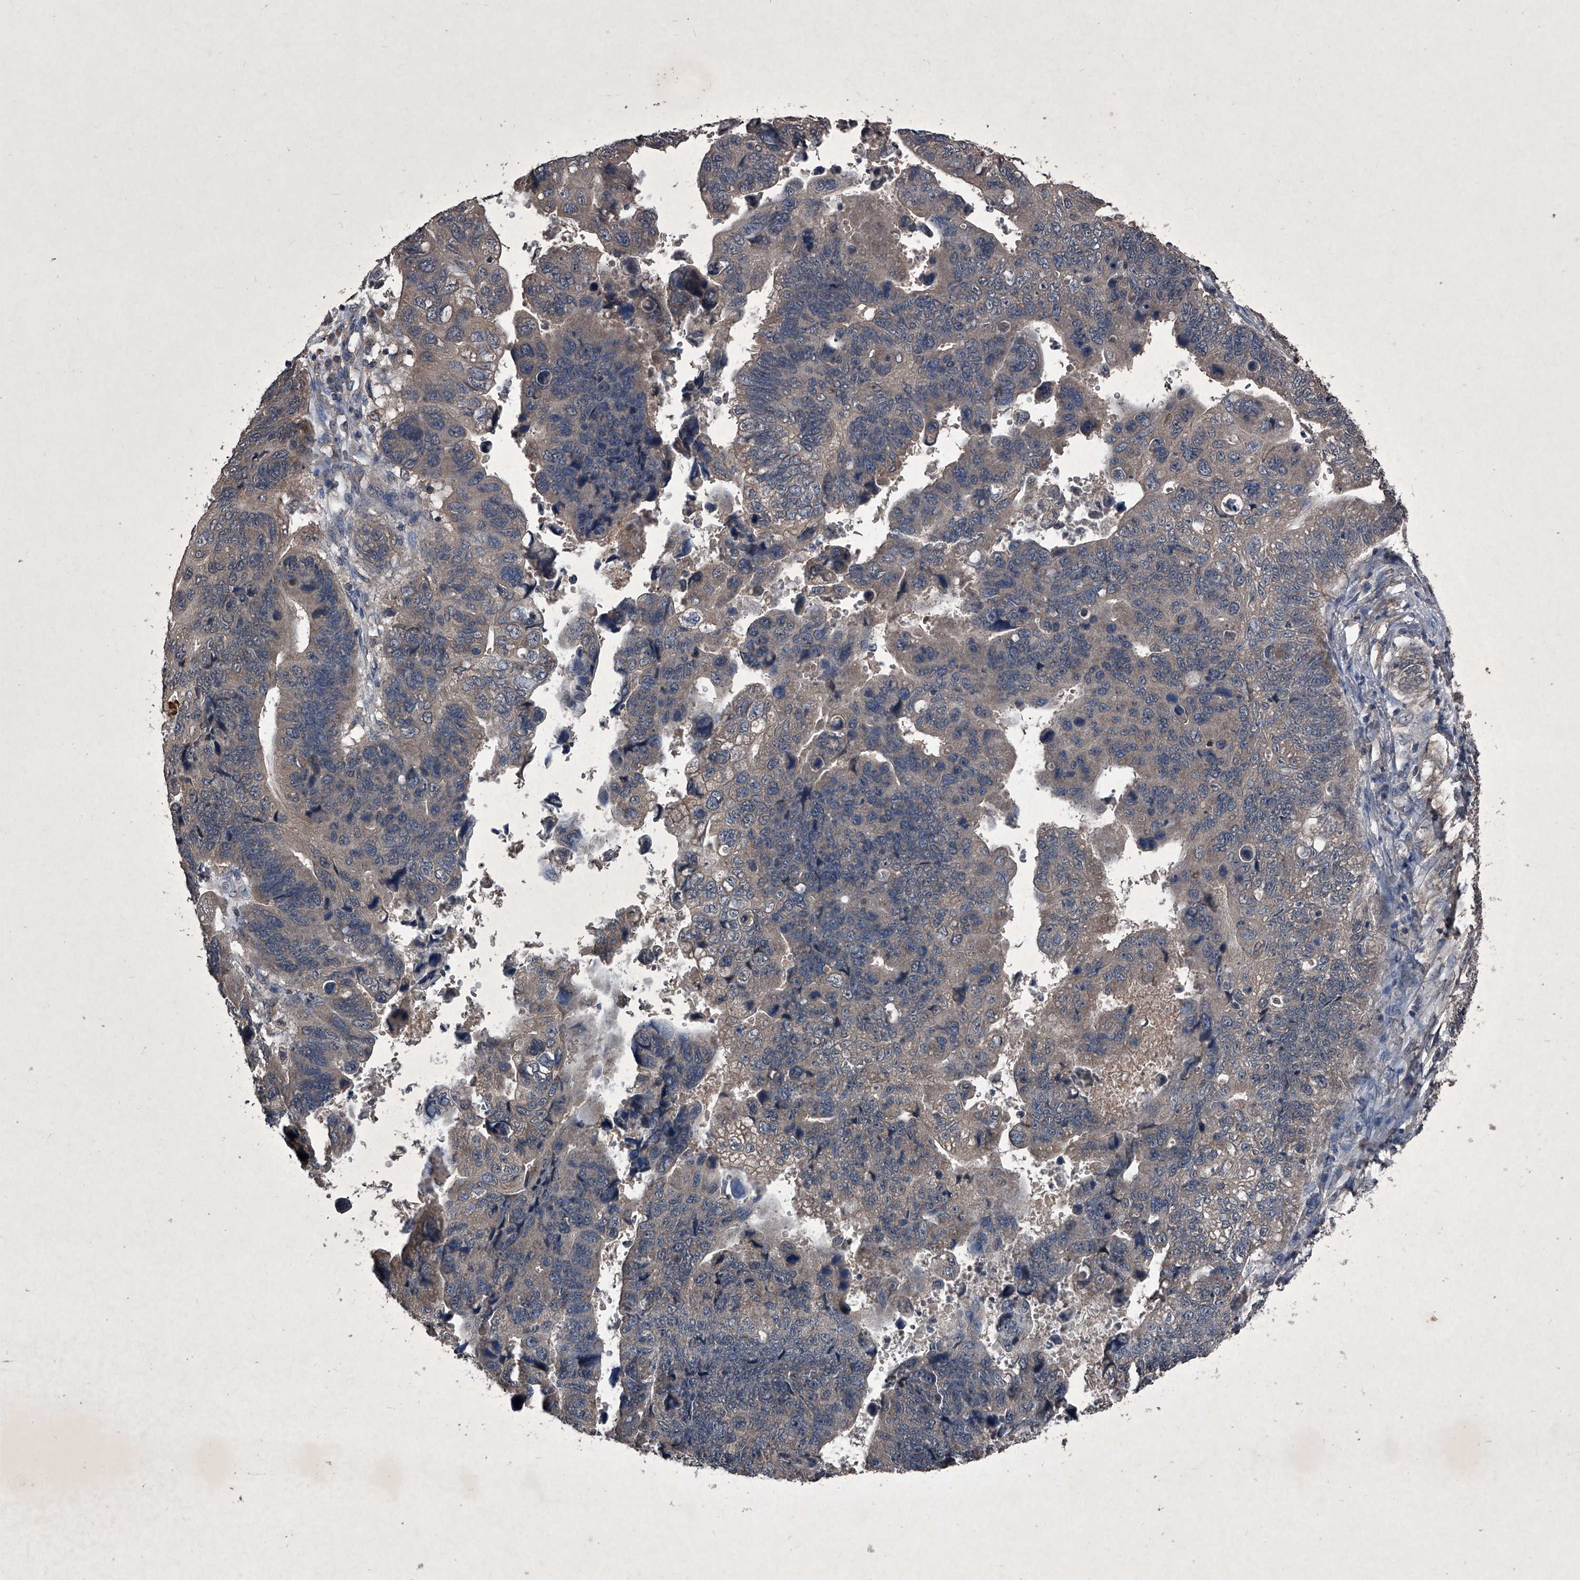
{"staining": {"intensity": "weak", "quantity": "25%-75%", "location": "cytoplasmic/membranous"}, "tissue": "stomach cancer", "cell_type": "Tumor cells", "image_type": "cancer", "snomed": [{"axis": "morphology", "description": "Adenocarcinoma, NOS"}, {"axis": "topography", "description": "Stomach"}], "caption": "Immunohistochemical staining of stomach cancer displays weak cytoplasmic/membranous protein positivity in about 25%-75% of tumor cells. The staining is performed using DAB brown chromogen to label protein expression. The nuclei are counter-stained blue using hematoxylin.", "gene": "MAPKAP1", "patient": {"sex": "male", "age": 59}}